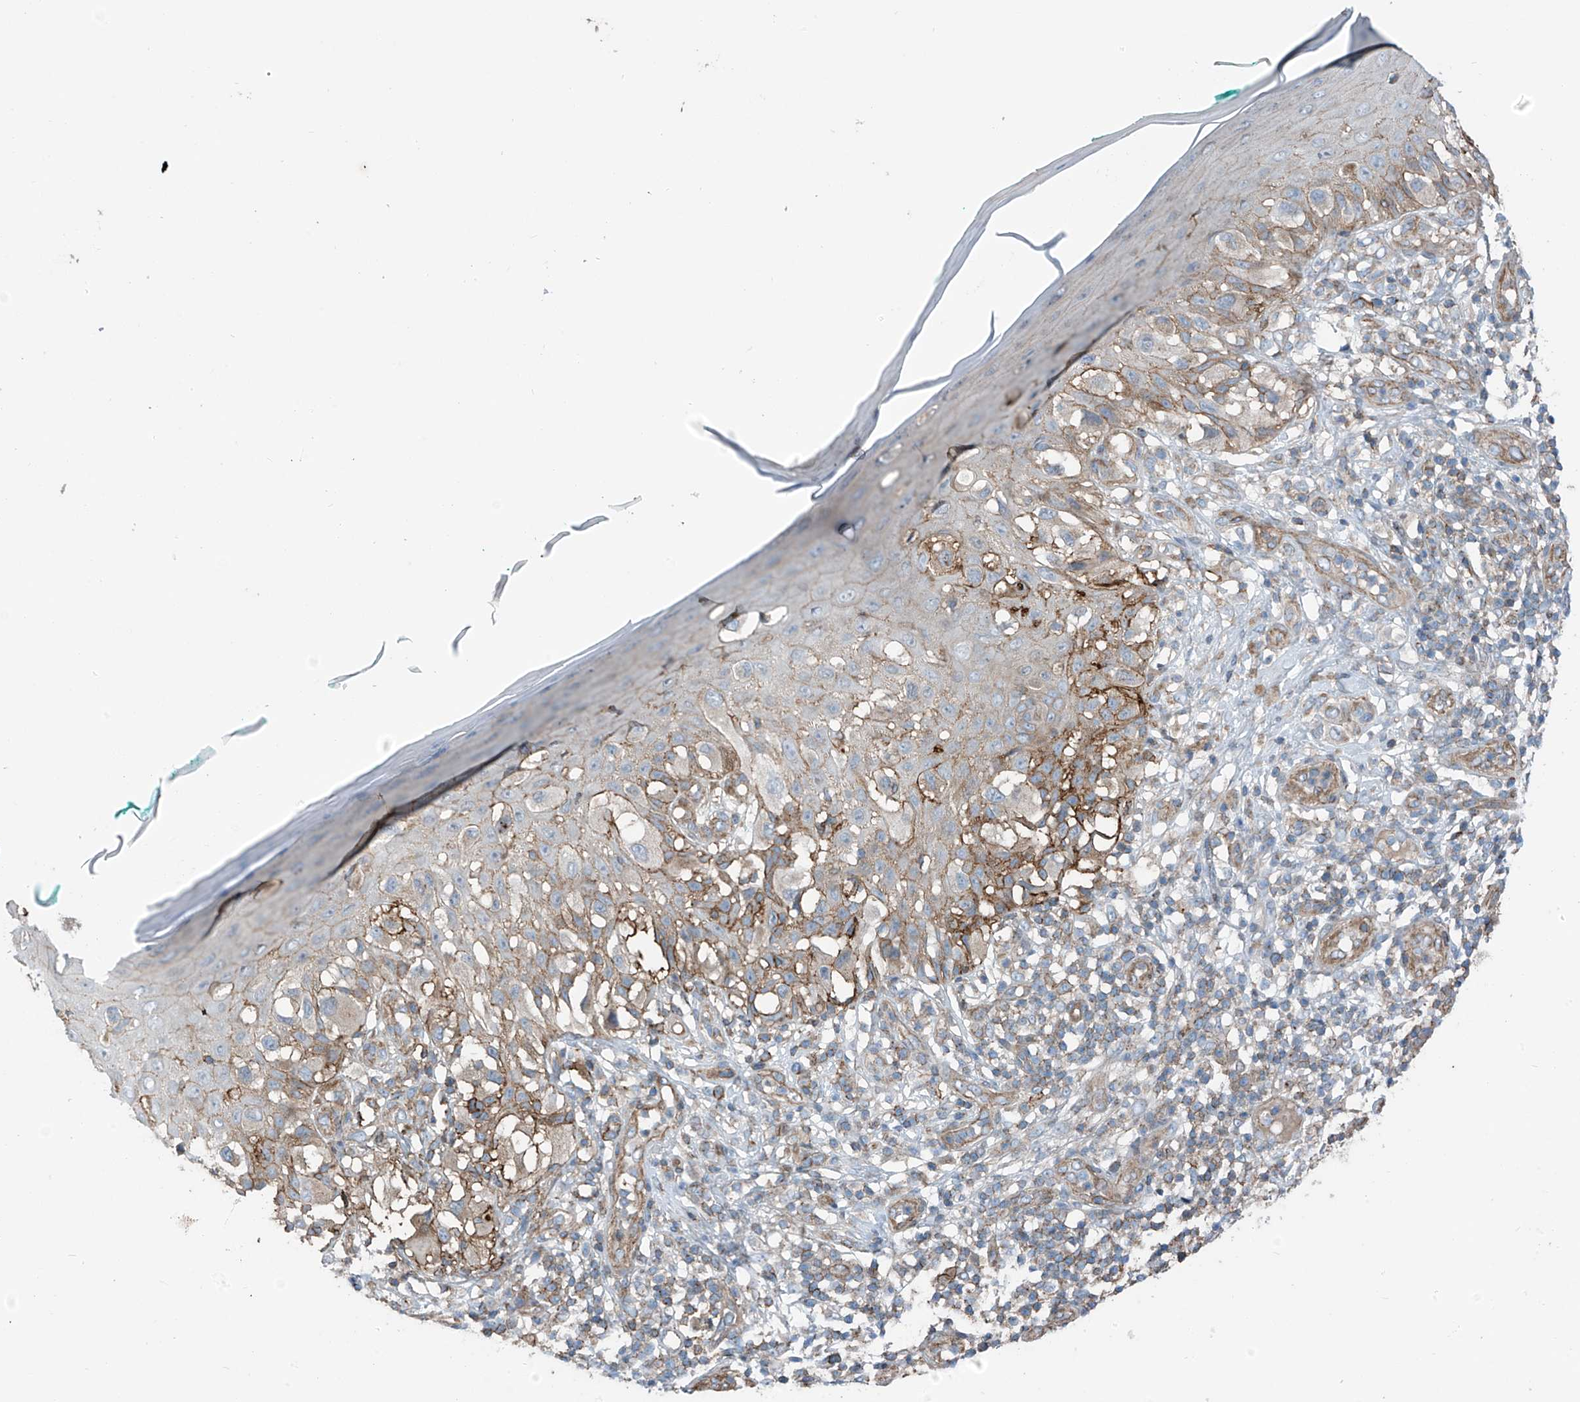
{"staining": {"intensity": "moderate", "quantity": "<25%", "location": "cytoplasmic/membranous"}, "tissue": "melanoma", "cell_type": "Tumor cells", "image_type": "cancer", "snomed": [{"axis": "morphology", "description": "Malignant melanoma, NOS"}, {"axis": "topography", "description": "Skin"}], "caption": "A low amount of moderate cytoplasmic/membranous positivity is appreciated in approximately <25% of tumor cells in malignant melanoma tissue.", "gene": "SLC1A5", "patient": {"sex": "female", "age": 81}}